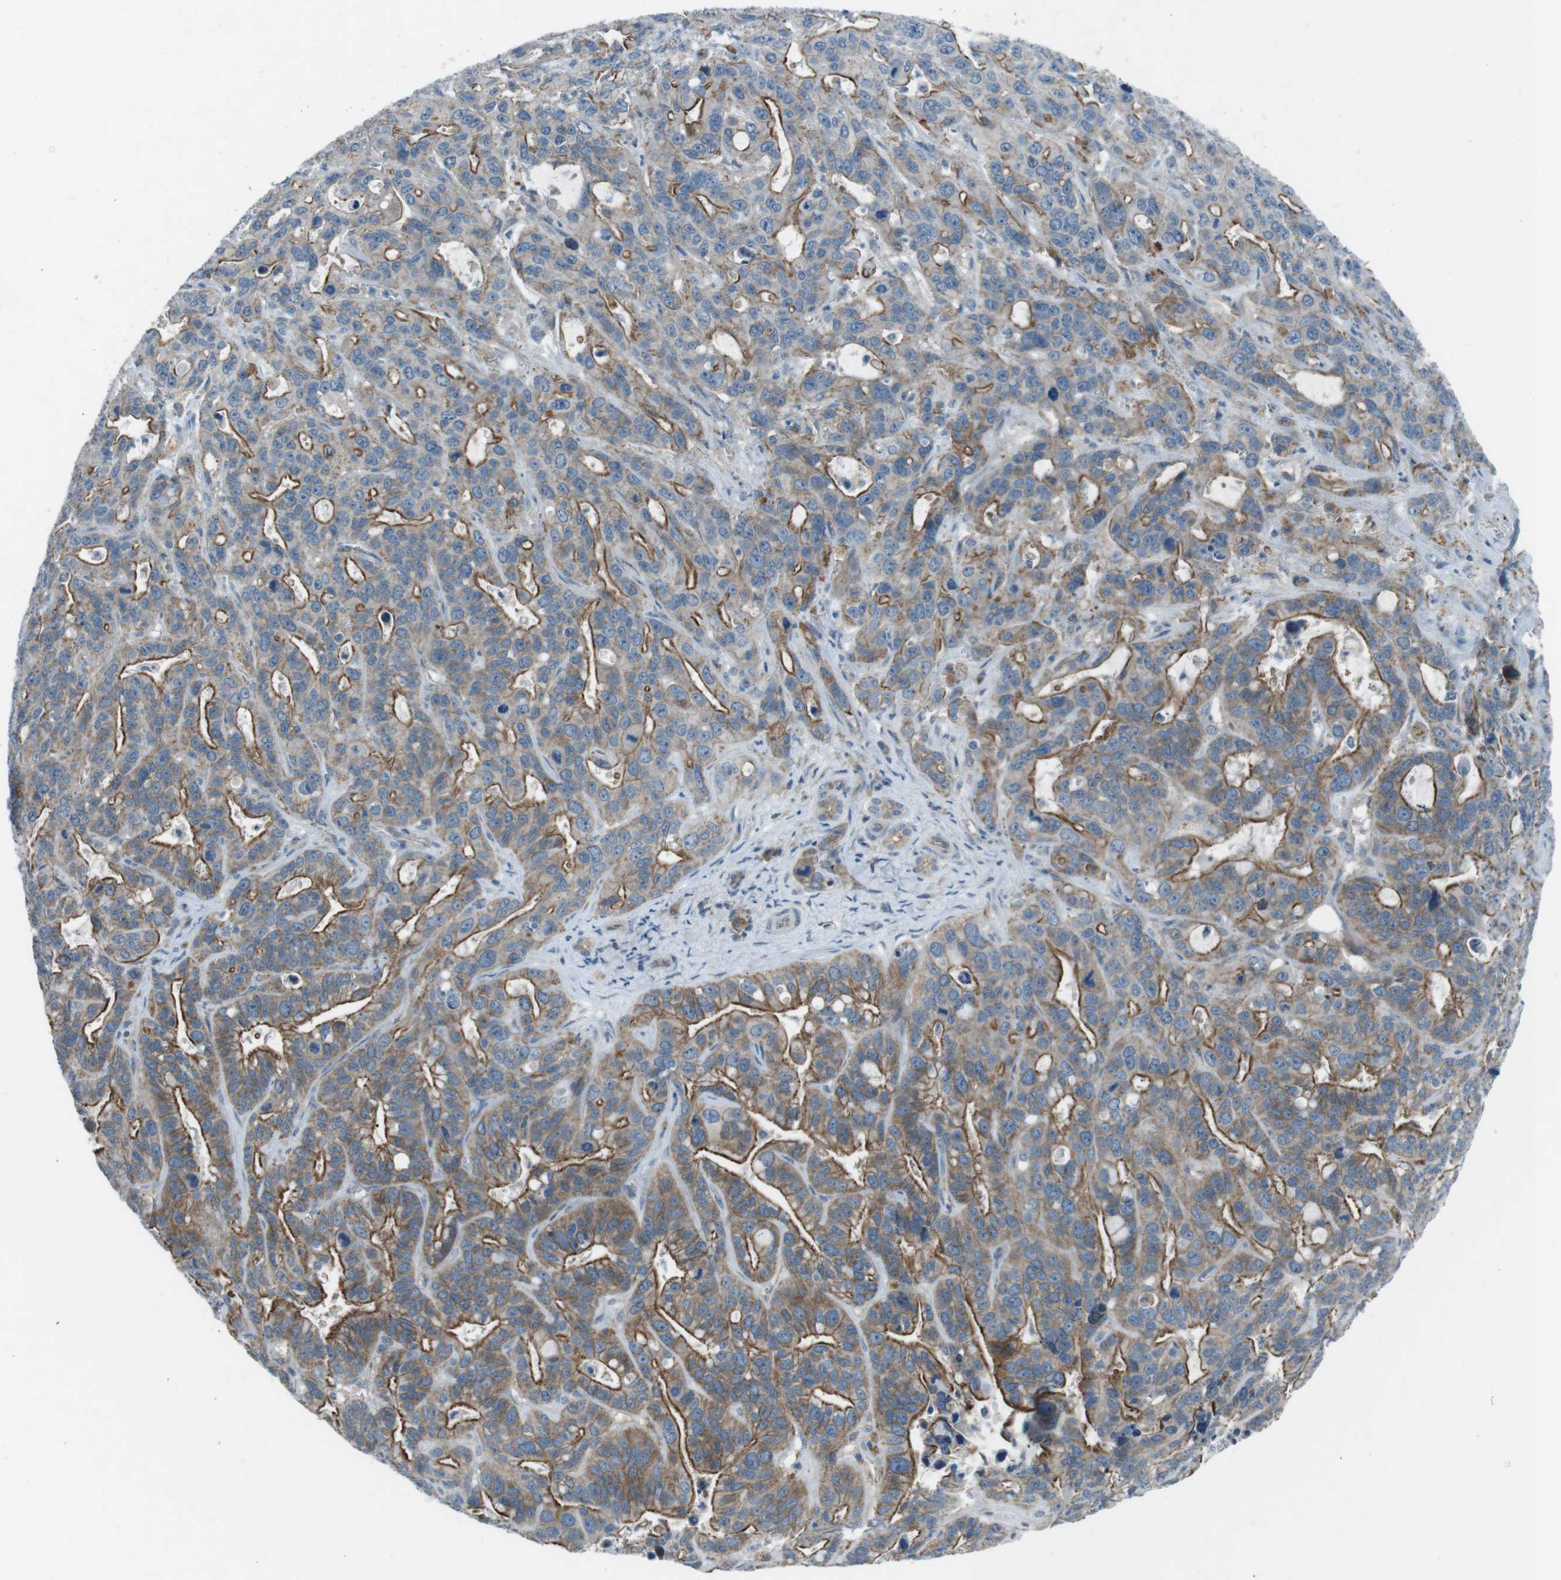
{"staining": {"intensity": "moderate", "quantity": ">75%", "location": "cytoplasmic/membranous"}, "tissue": "liver cancer", "cell_type": "Tumor cells", "image_type": "cancer", "snomed": [{"axis": "morphology", "description": "Cholangiocarcinoma"}, {"axis": "topography", "description": "Liver"}], "caption": "DAB (3,3'-diaminobenzidine) immunohistochemical staining of human liver cancer (cholangiocarcinoma) reveals moderate cytoplasmic/membranous protein expression in approximately >75% of tumor cells.", "gene": "SPTA1", "patient": {"sex": "female", "age": 65}}